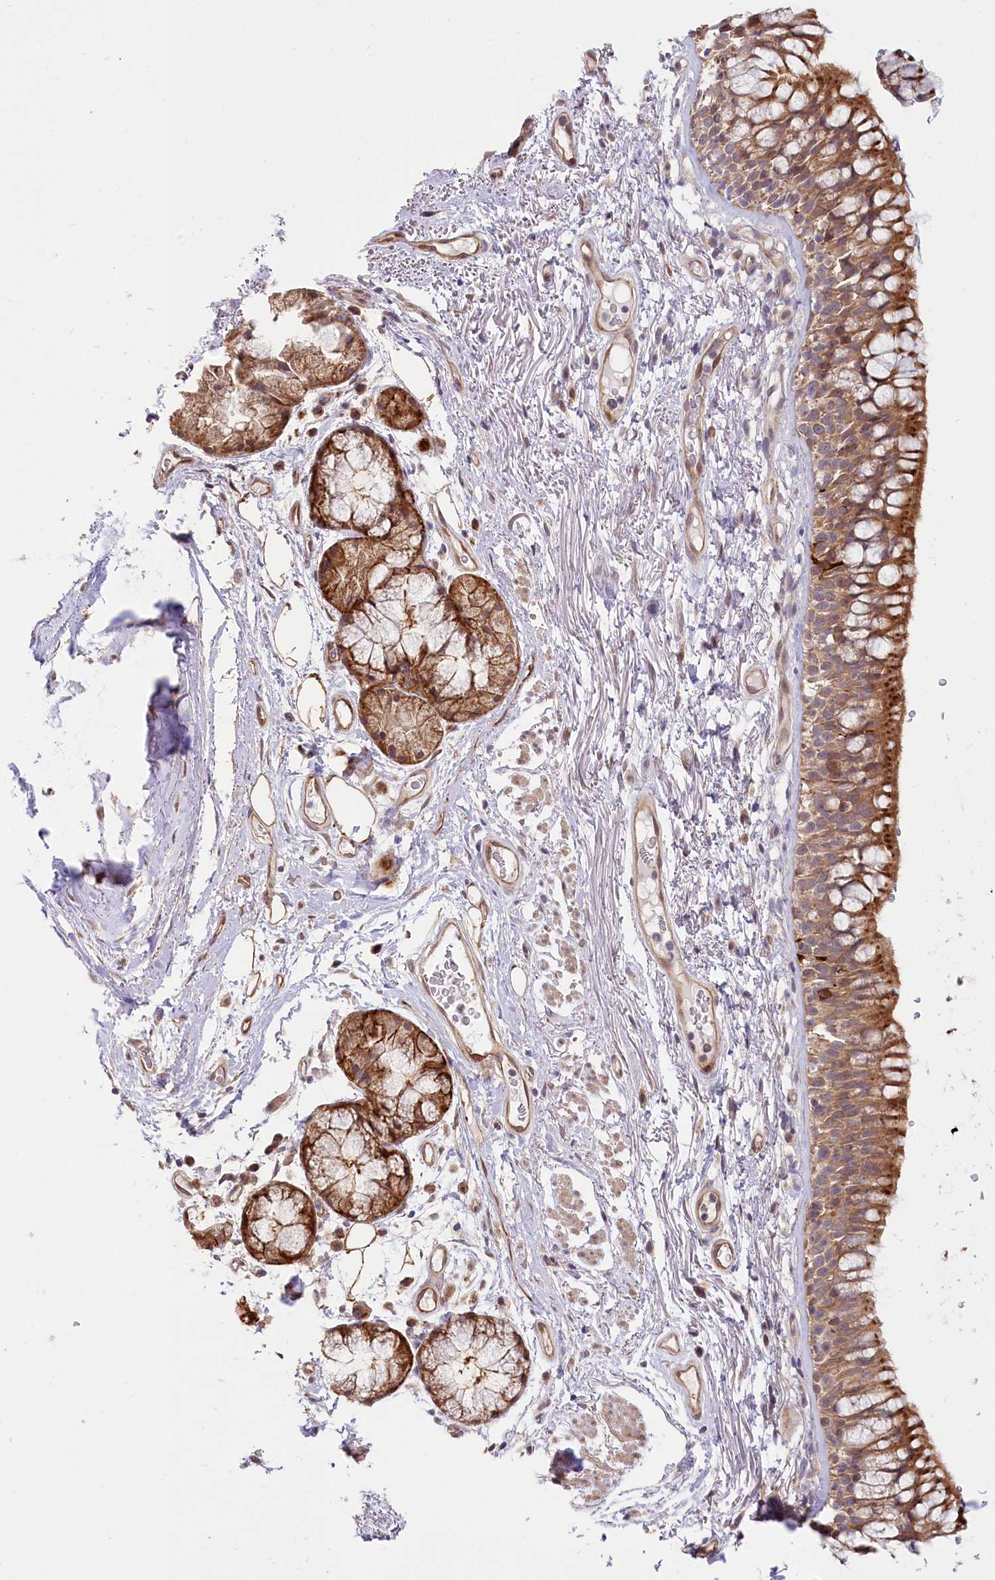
{"staining": {"intensity": "moderate", "quantity": ">75%", "location": "cytoplasmic/membranous"}, "tissue": "bronchus", "cell_type": "Respiratory epithelial cells", "image_type": "normal", "snomed": [{"axis": "morphology", "description": "Normal tissue, NOS"}, {"axis": "topography", "description": "Cartilage tissue"}, {"axis": "topography", "description": "Bronchus"}], "caption": "Immunohistochemical staining of normal bronchus demonstrates moderate cytoplasmic/membranous protein expression in approximately >75% of respiratory epithelial cells.", "gene": "CEP70", "patient": {"sex": "female", "age": 73}}